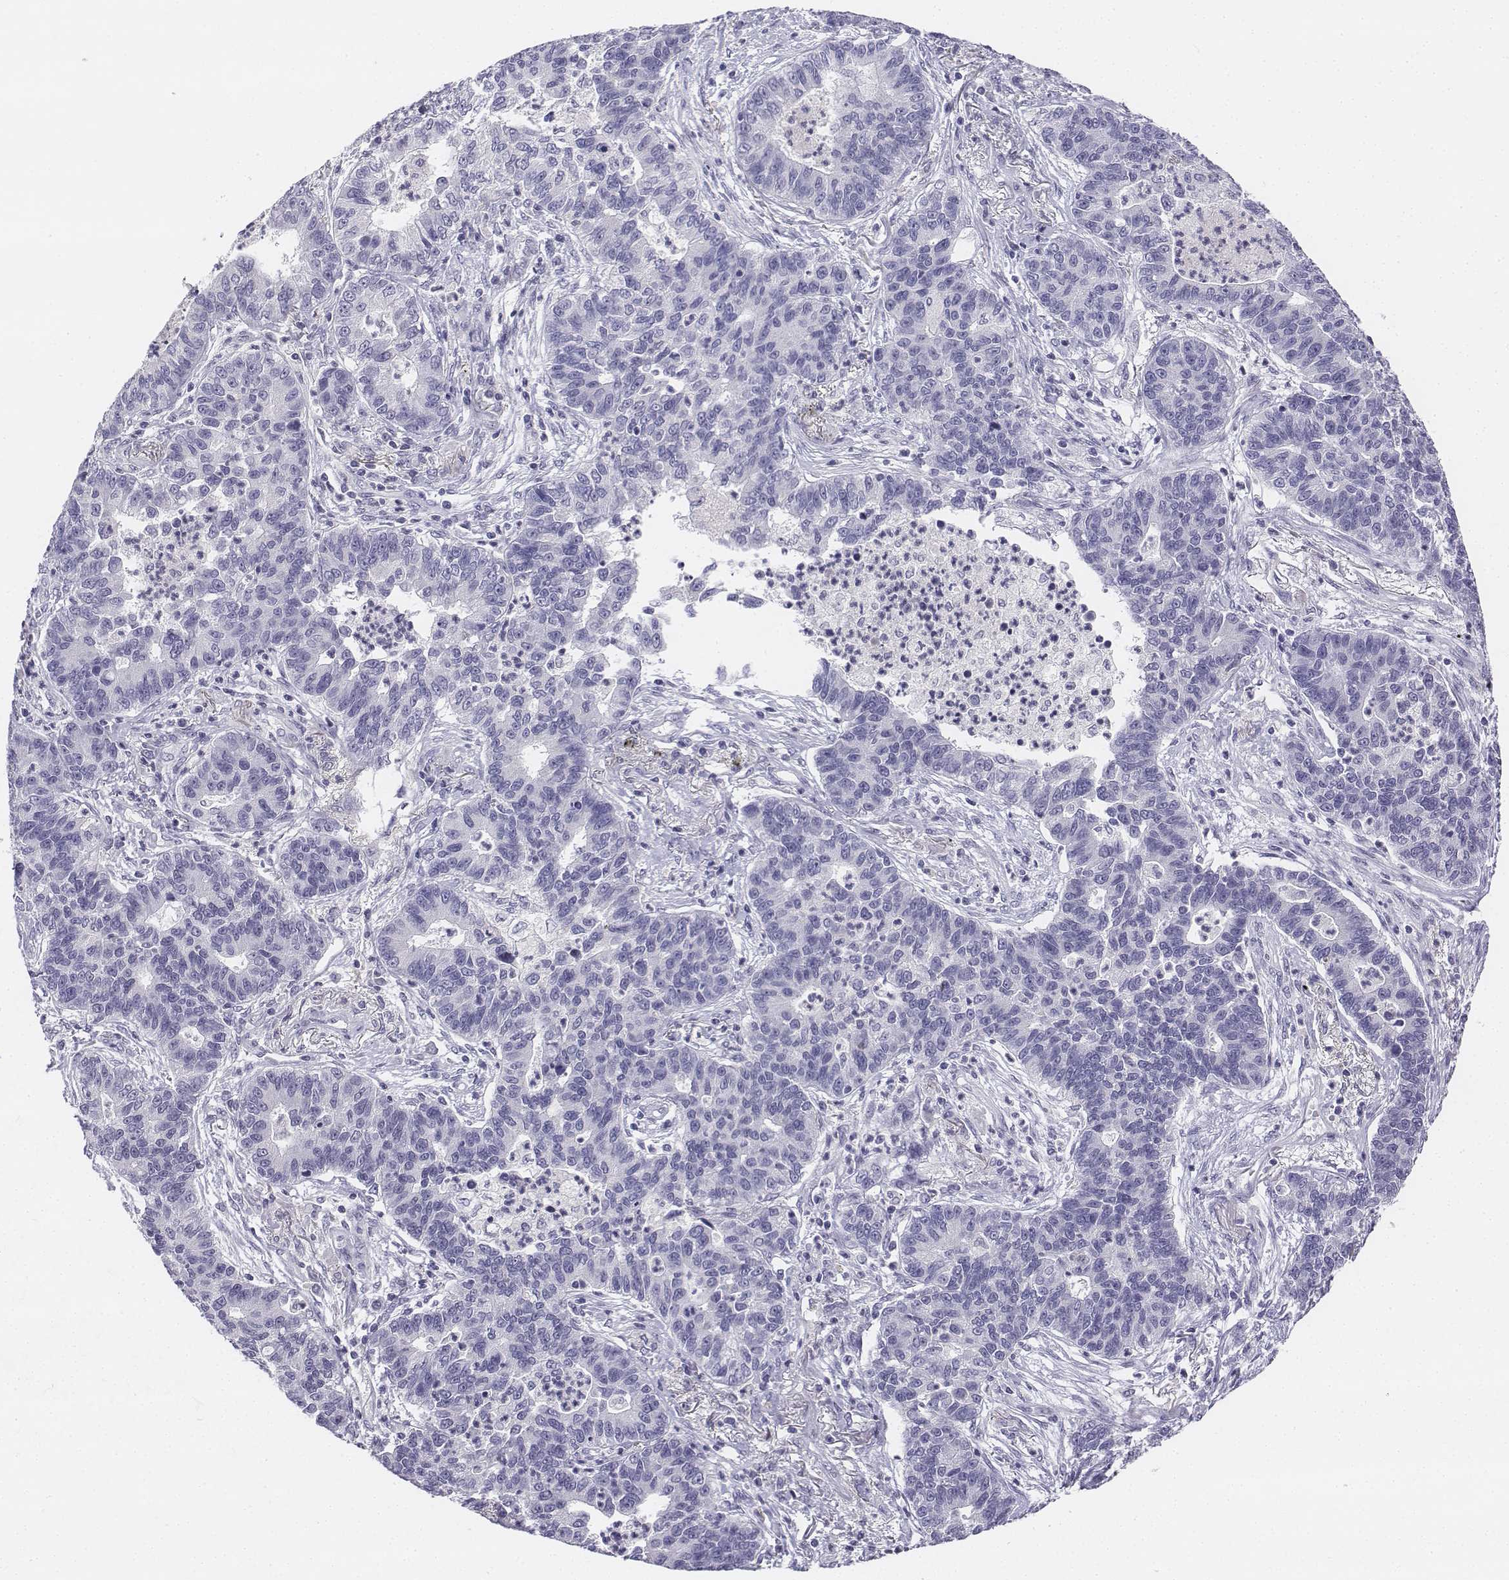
{"staining": {"intensity": "negative", "quantity": "none", "location": "none"}, "tissue": "lung cancer", "cell_type": "Tumor cells", "image_type": "cancer", "snomed": [{"axis": "morphology", "description": "Adenocarcinoma, NOS"}, {"axis": "topography", "description": "Lung"}], "caption": "Lung cancer was stained to show a protein in brown. There is no significant positivity in tumor cells. (DAB (3,3'-diaminobenzidine) immunohistochemistry, high magnification).", "gene": "UCN2", "patient": {"sex": "female", "age": 57}}